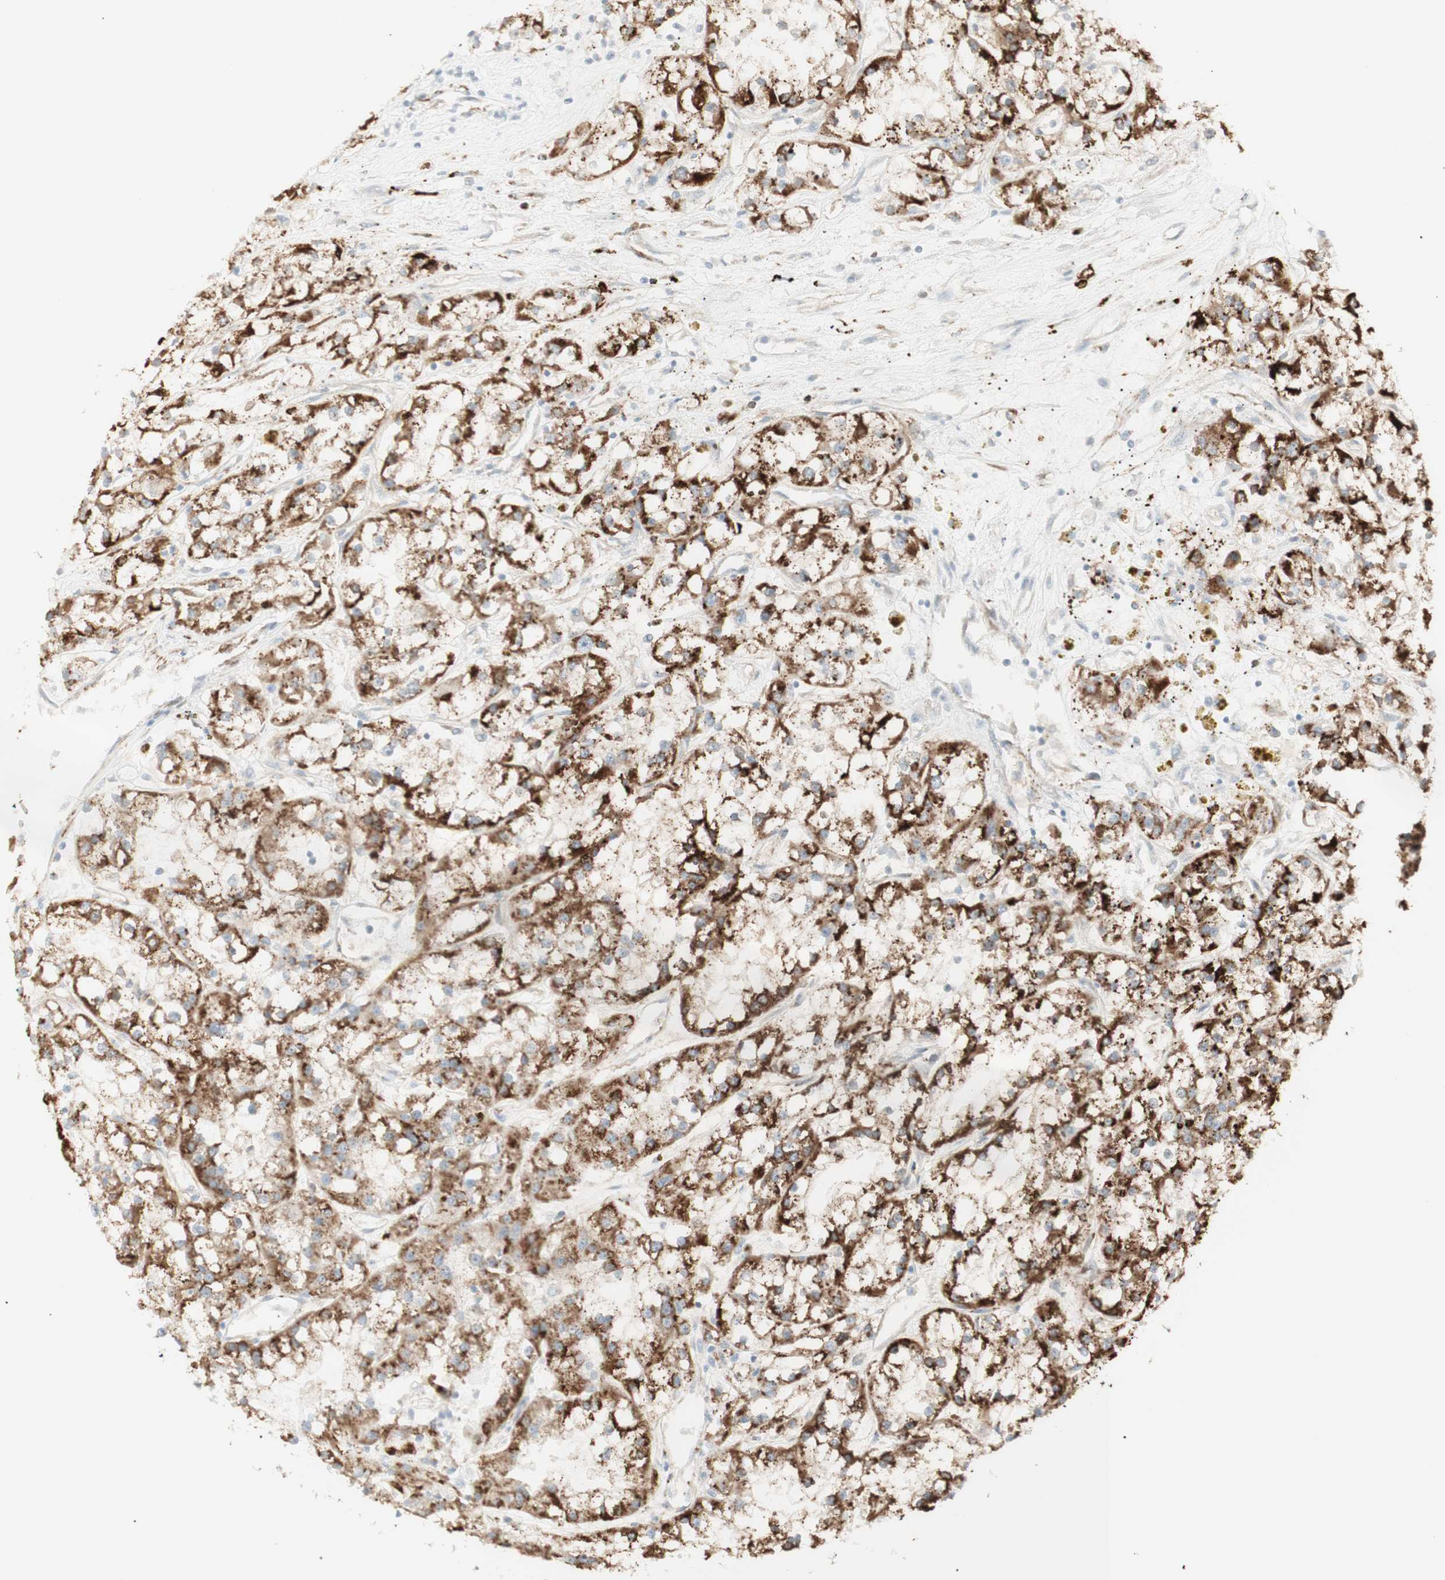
{"staining": {"intensity": "strong", "quantity": ">75%", "location": "cytoplasmic/membranous"}, "tissue": "renal cancer", "cell_type": "Tumor cells", "image_type": "cancer", "snomed": [{"axis": "morphology", "description": "Adenocarcinoma, NOS"}, {"axis": "topography", "description": "Kidney"}], "caption": "Immunohistochemical staining of renal cancer (adenocarcinoma) displays high levels of strong cytoplasmic/membranous protein staining in about >75% of tumor cells.", "gene": "NDST4", "patient": {"sex": "female", "age": 52}}